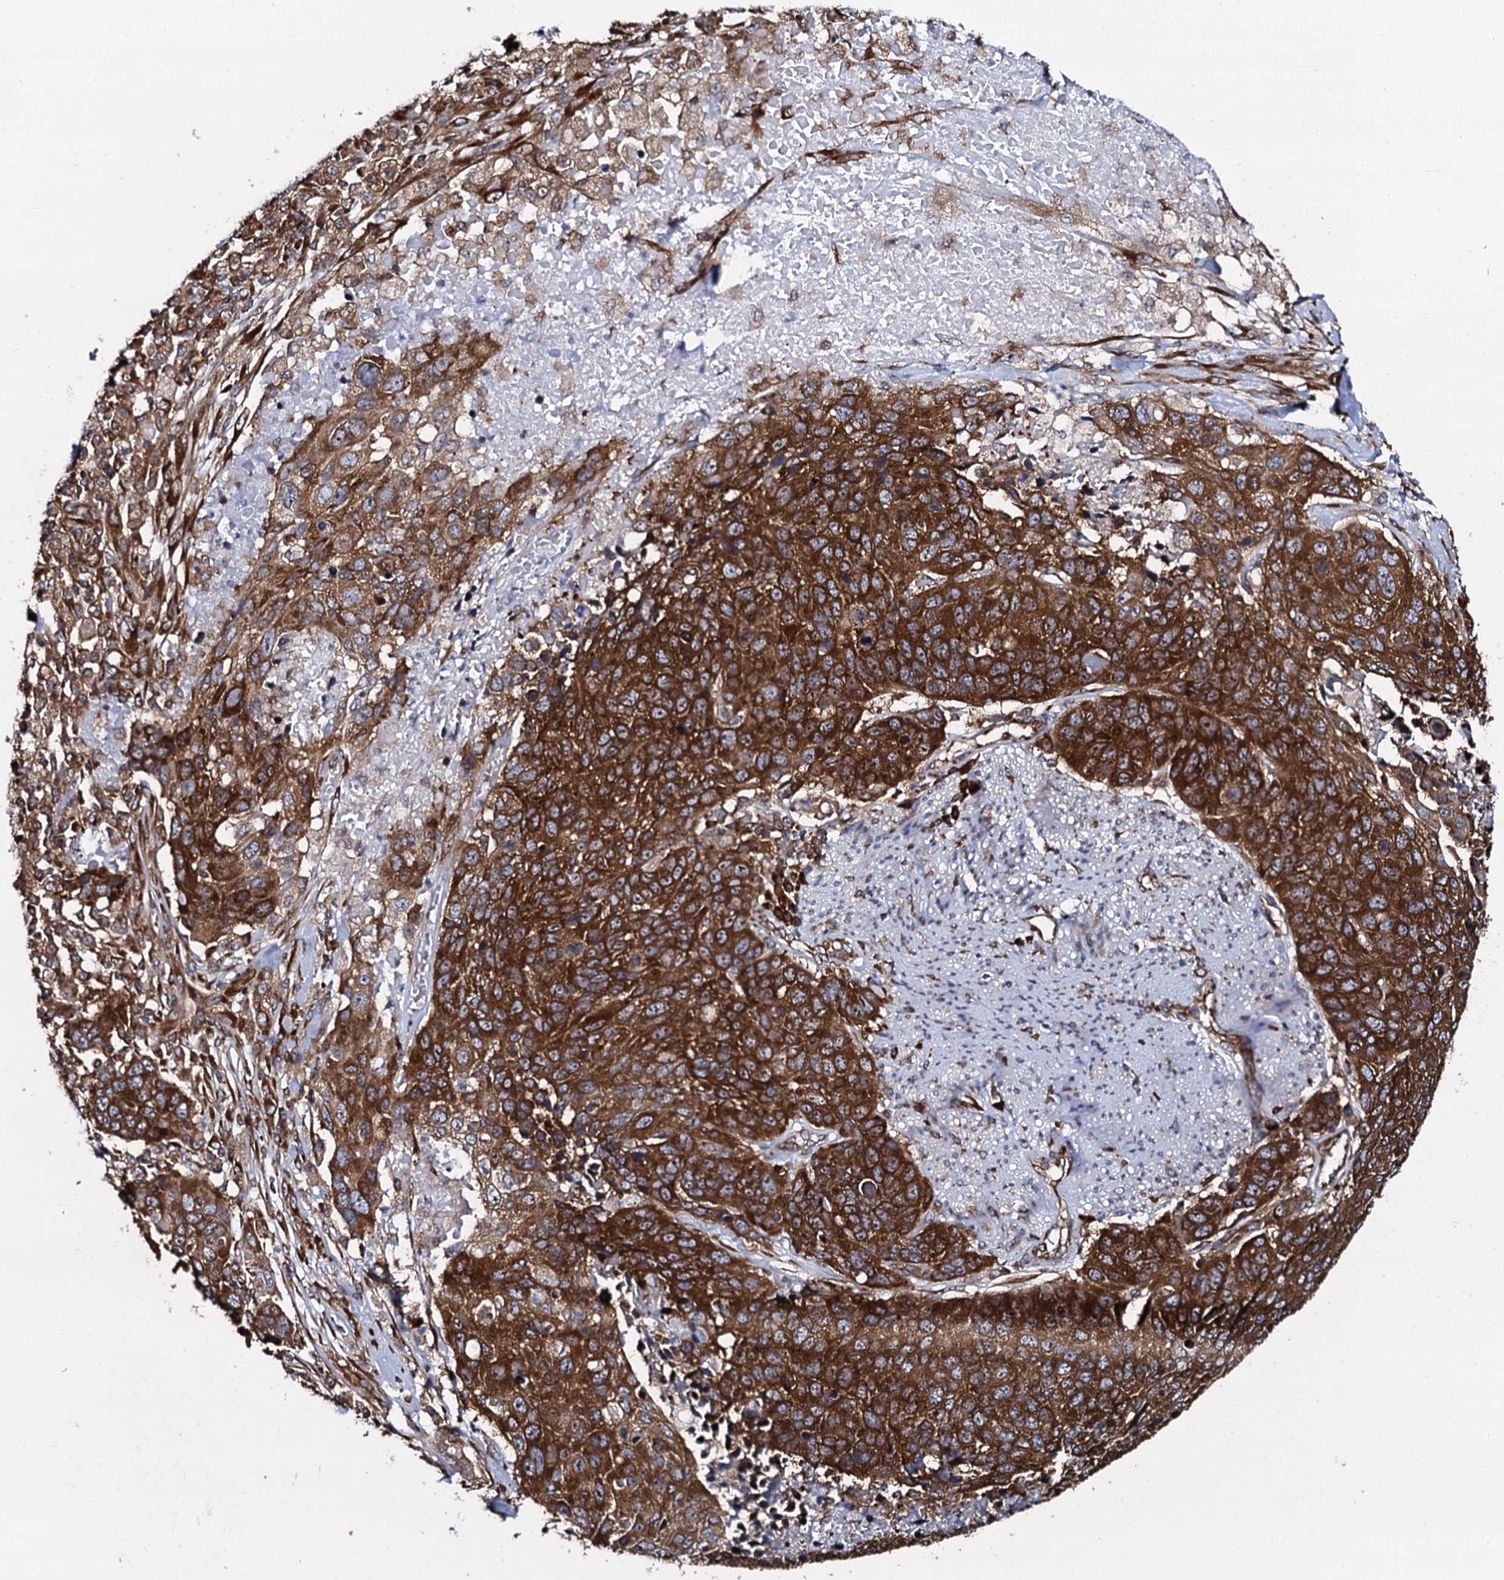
{"staining": {"intensity": "strong", "quantity": ">75%", "location": "cytoplasmic/membranous"}, "tissue": "lung cancer", "cell_type": "Tumor cells", "image_type": "cancer", "snomed": [{"axis": "morphology", "description": "Normal tissue, NOS"}, {"axis": "morphology", "description": "Squamous cell carcinoma, NOS"}, {"axis": "topography", "description": "Lymph node"}, {"axis": "topography", "description": "Lung"}], "caption": "Immunohistochemistry of human lung cancer (squamous cell carcinoma) displays high levels of strong cytoplasmic/membranous staining in approximately >75% of tumor cells.", "gene": "SPTY2D1", "patient": {"sex": "male", "age": 66}}